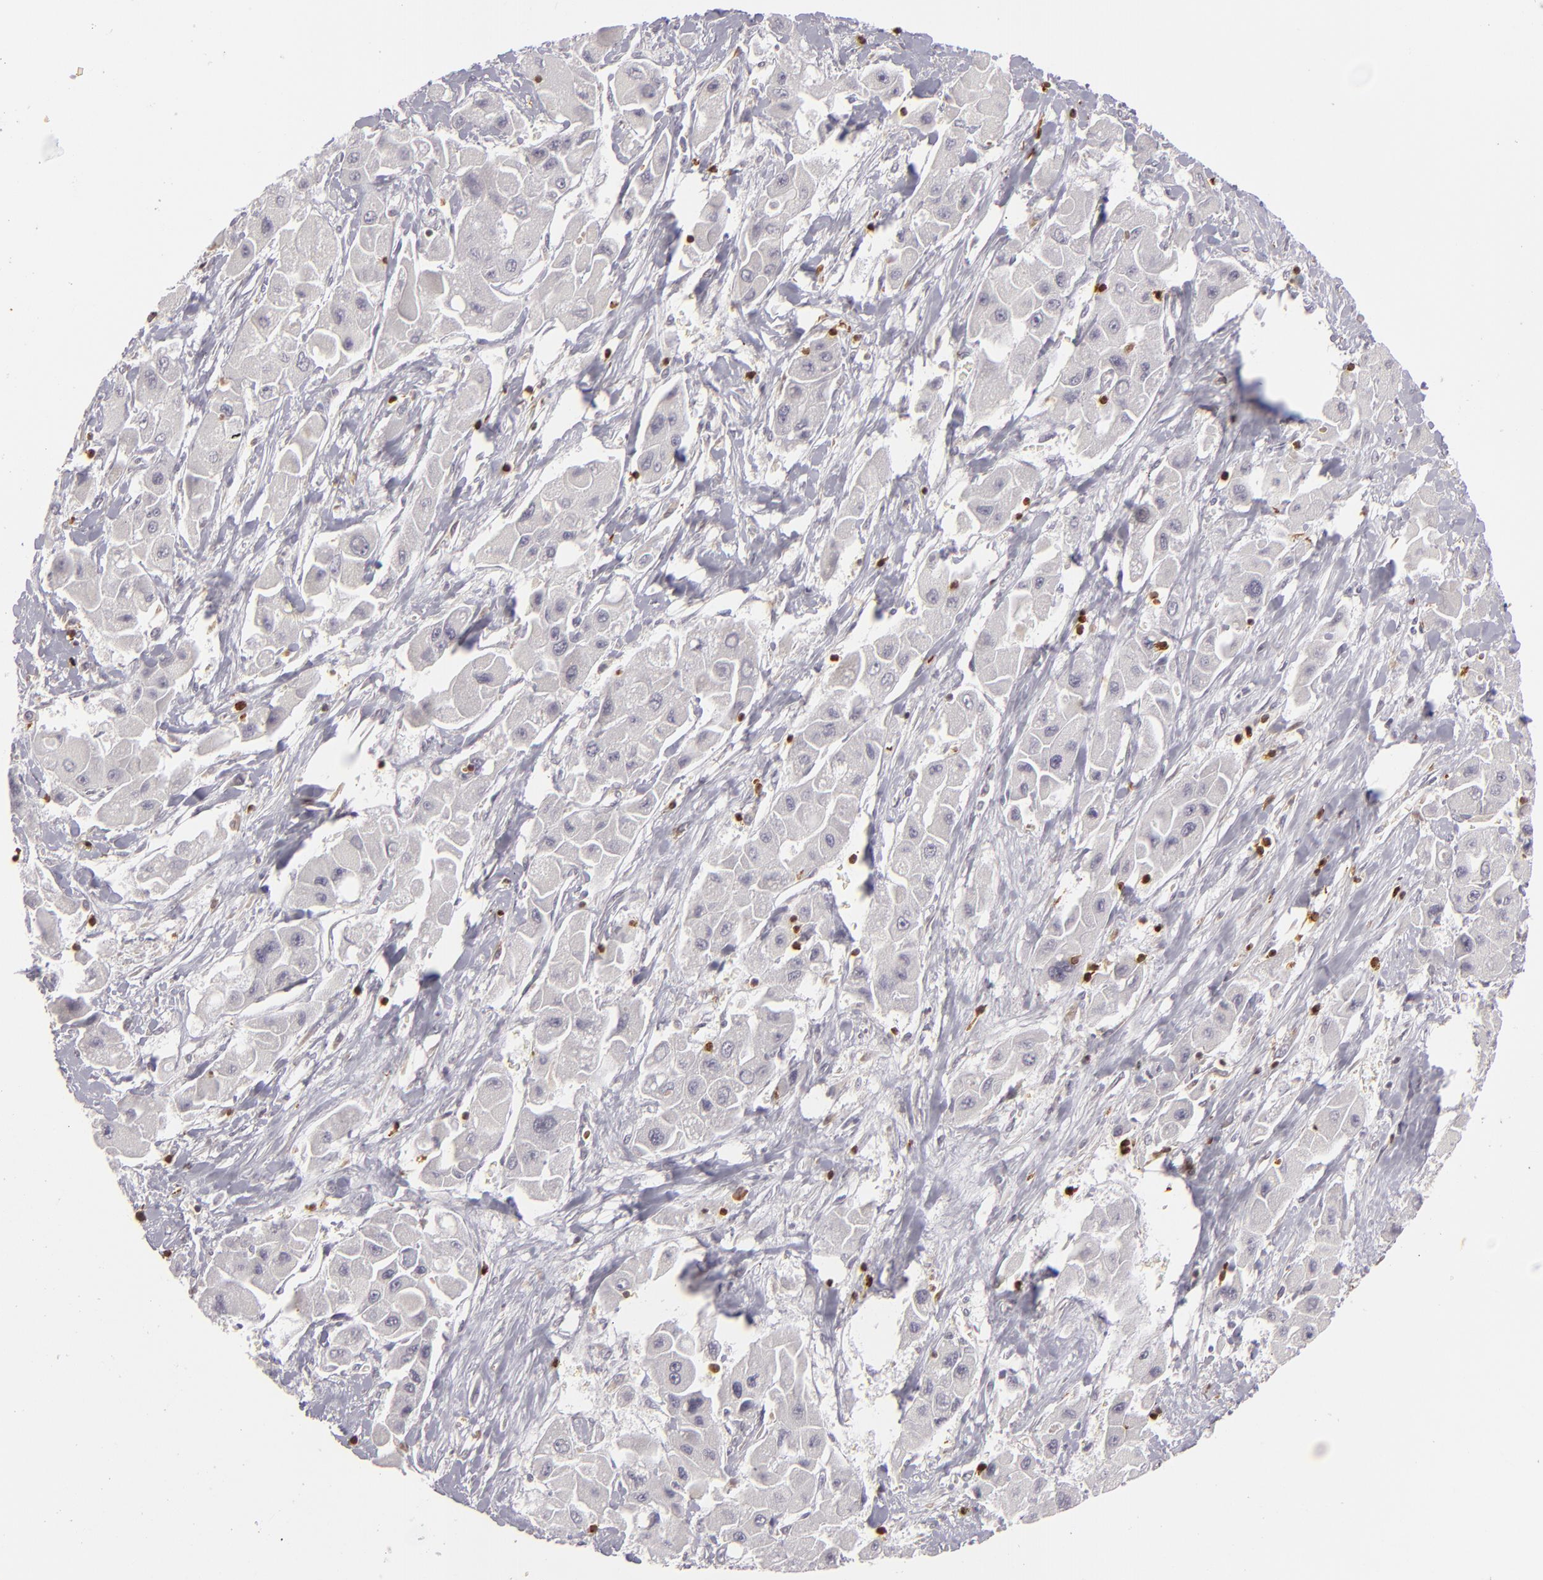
{"staining": {"intensity": "weak", "quantity": ">75%", "location": "cytoplasmic/membranous"}, "tissue": "liver cancer", "cell_type": "Tumor cells", "image_type": "cancer", "snomed": [{"axis": "morphology", "description": "Carcinoma, Hepatocellular, NOS"}, {"axis": "topography", "description": "Liver"}], "caption": "Immunohistochemical staining of liver cancer (hepatocellular carcinoma) reveals low levels of weak cytoplasmic/membranous protein staining in about >75% of tumor cells. The staining was performed using DAB to visualize the protein expression in brown, while the nuclei were stained in blue with hematoxylin (Magnification: 20x).", "gene": "APOBEC3G", "patient": {"sex": "male", "age": 24}}